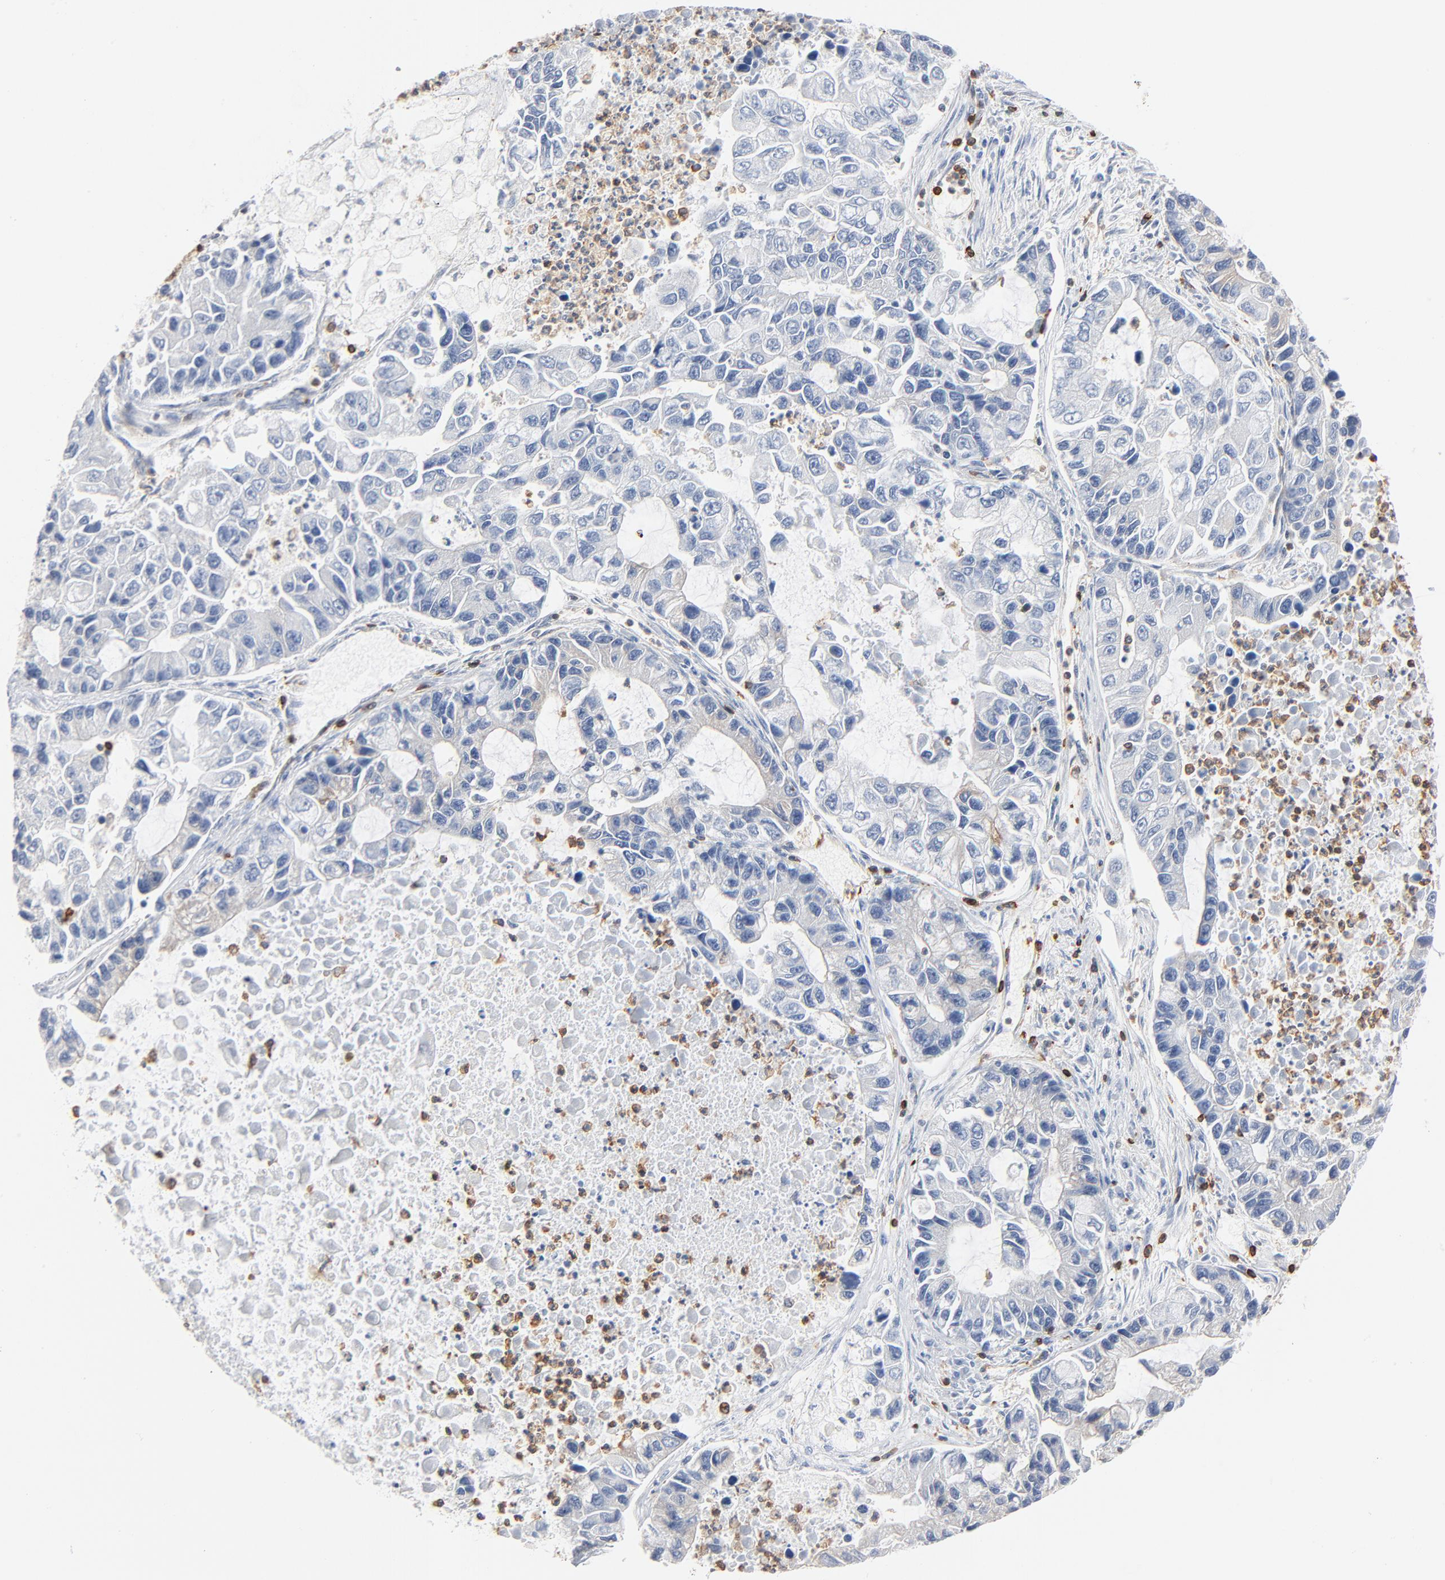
{"staining": {"intensity": "negative", "quantity": "none", "location": "none"}, "tissue": "lung cancer", "cell_type": "Tumor cells", "image_type": "cancer", "snomed": [{"axis": "morphology", "description": "Adenocarcinoma, NOS"}, {"axis": "topography", "description": "Lung"}], "caption": "Immunohistochemical staining of lung cancer (adenocarcinoma) exhibits no significant positivity in tumor cells. Nuclei are stained in blue.", "gene": "SH3KBP1", "patient": {"sex": "female", "age": 51}}